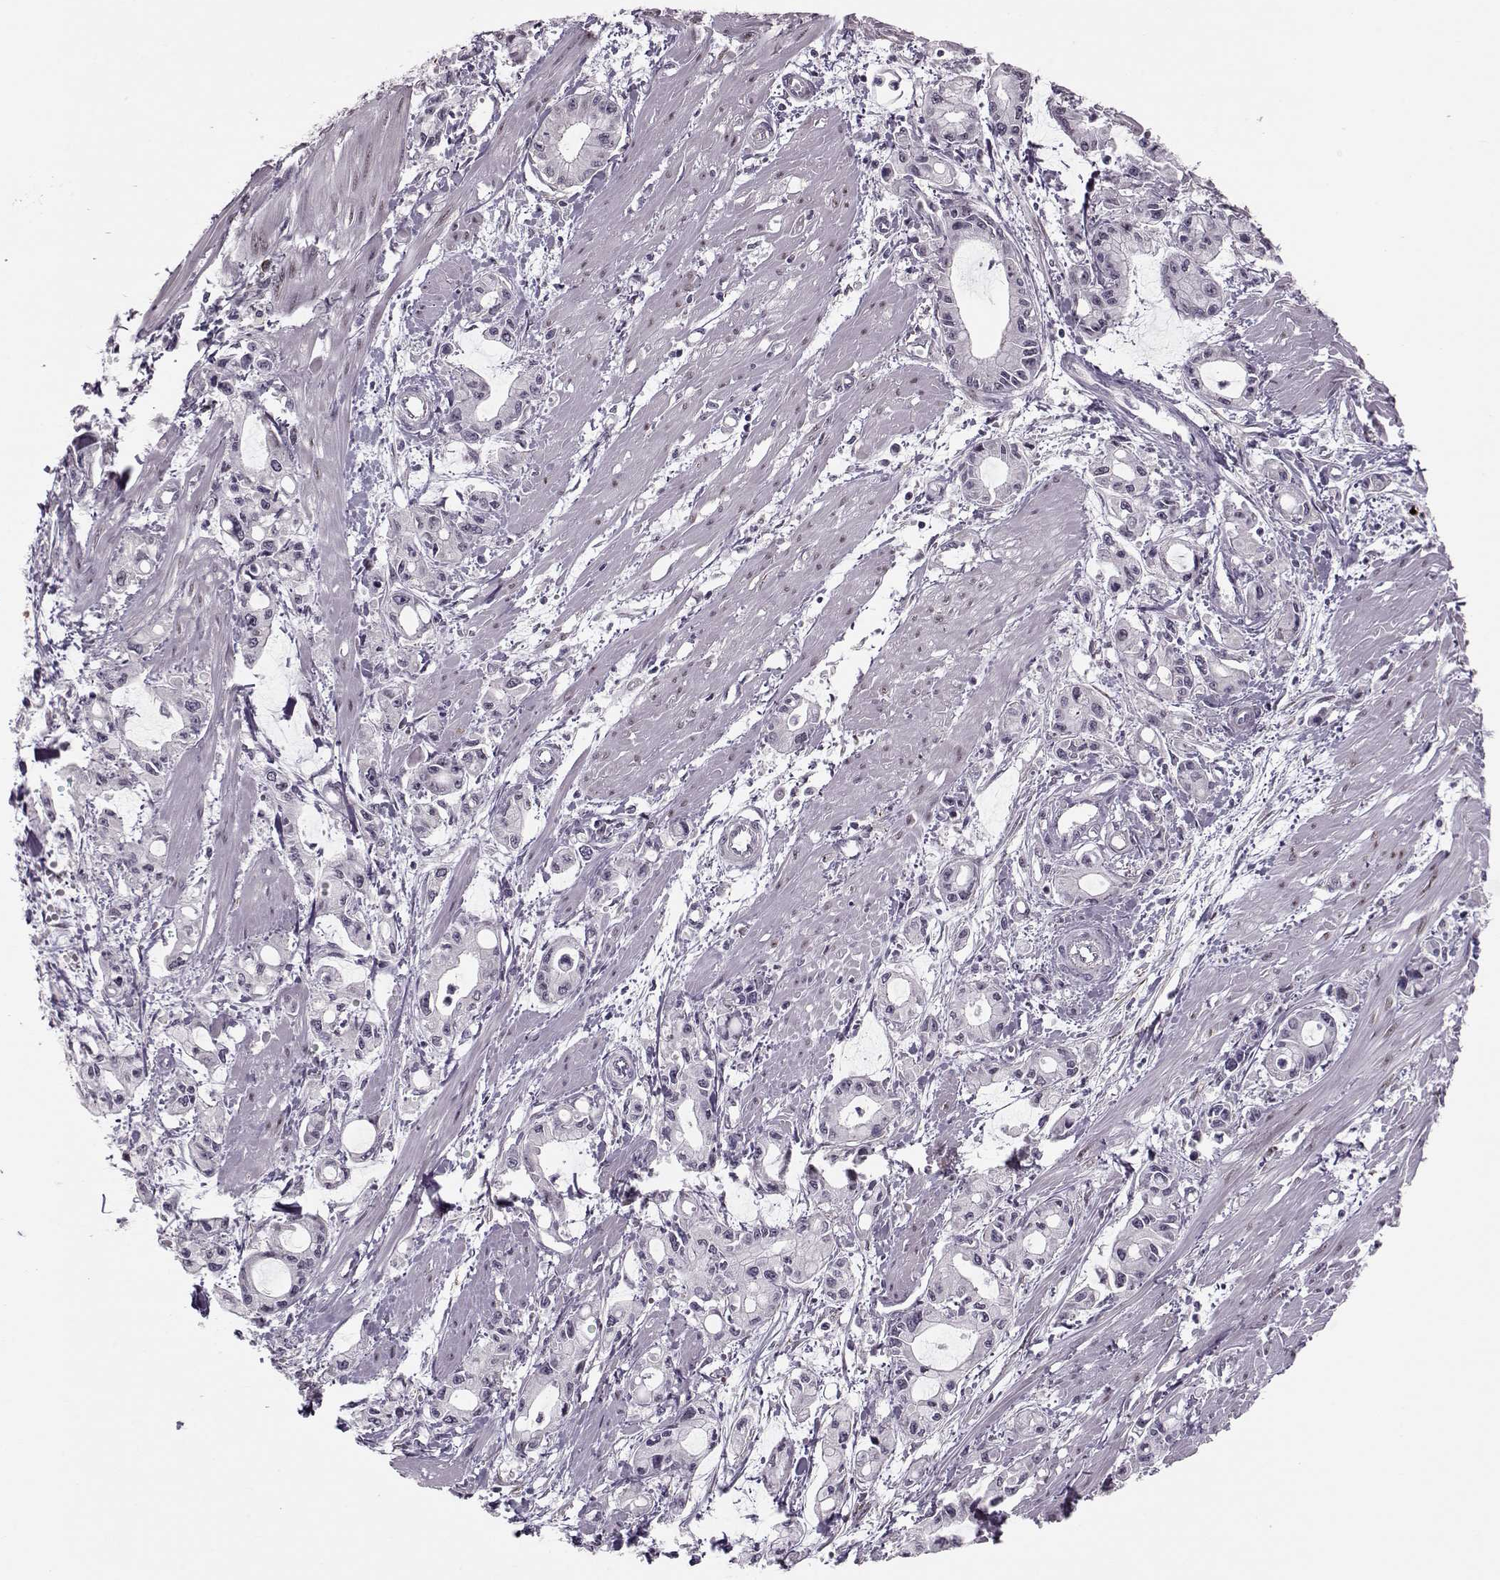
{"staining": {"intensity": "negative", "quantity": "none", "location": "none"}, "tissue": "pancreatic cancer", "cell_type": "Tumor cells", "image_type": "cancer", "snomed": [{"axis": "morphology", "description": "Adenocarcinoma, NOS"}, {"axis": "topography", "description": "Pancreas"}], "caption": "DAB immunohistochemical staining of human adenocarcinoma (pancreatic) exhibits no significant positivity in tumor cells.", "gene": "DNAI3", "patient": {"sex": "male", "age": 48}}